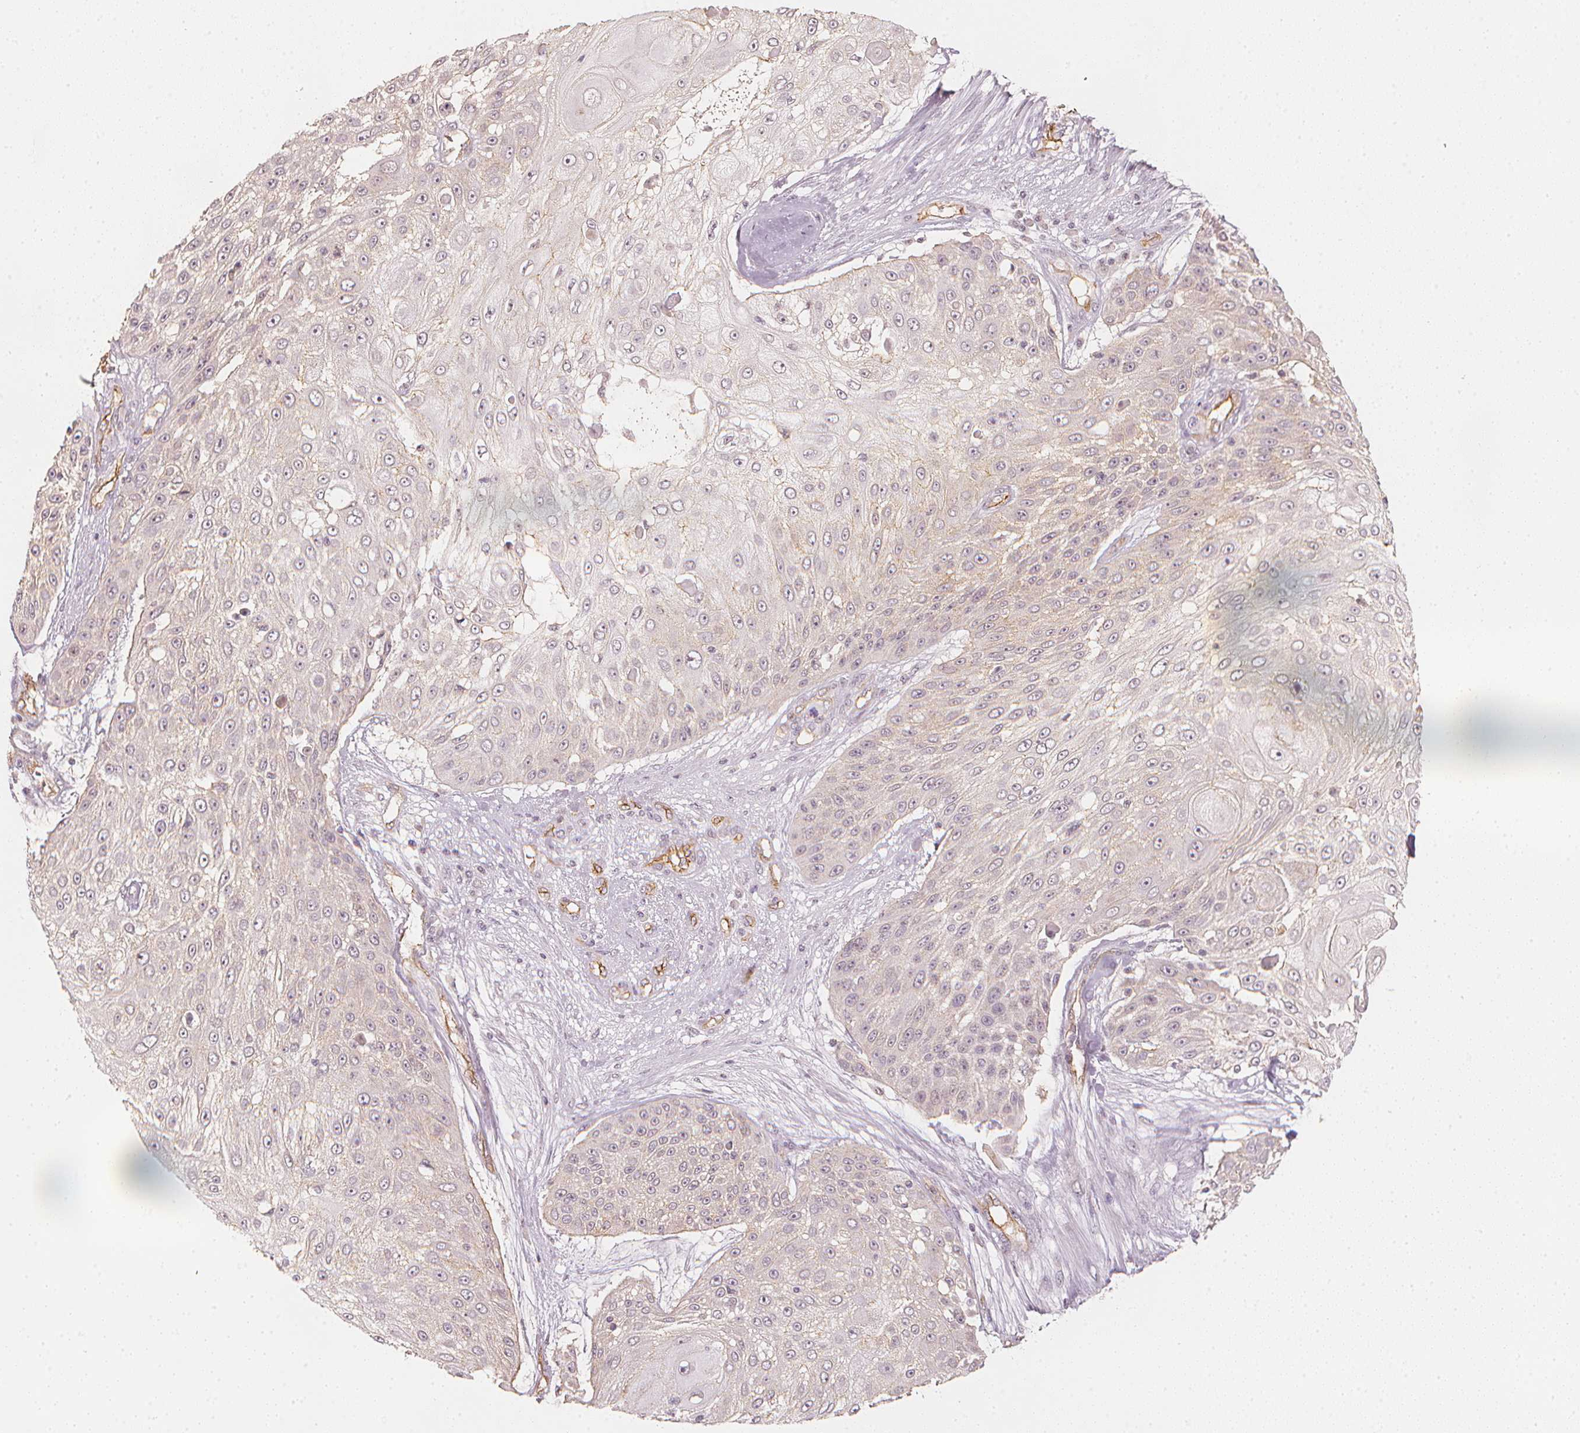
{"staining": {"intensity": "negative", "quantity": "none", "location": "none"}, "tissue": "skin cancer", "cell_type": "Tumor cells", "image_type": "cancer", "snomed": [{"axis": "morphology", "description": "Squamous cell carcinoma, NOS"}, {"axis": "topography", "description": "Skin"}], "caption": "This image is of skin cancer stained with IHC to label a protein in brown with the nuclei are counter-stained blue. There is no expression in tumor cells.", "gene": "CIB1", "patient": {"sex": "female", "age": 86}}